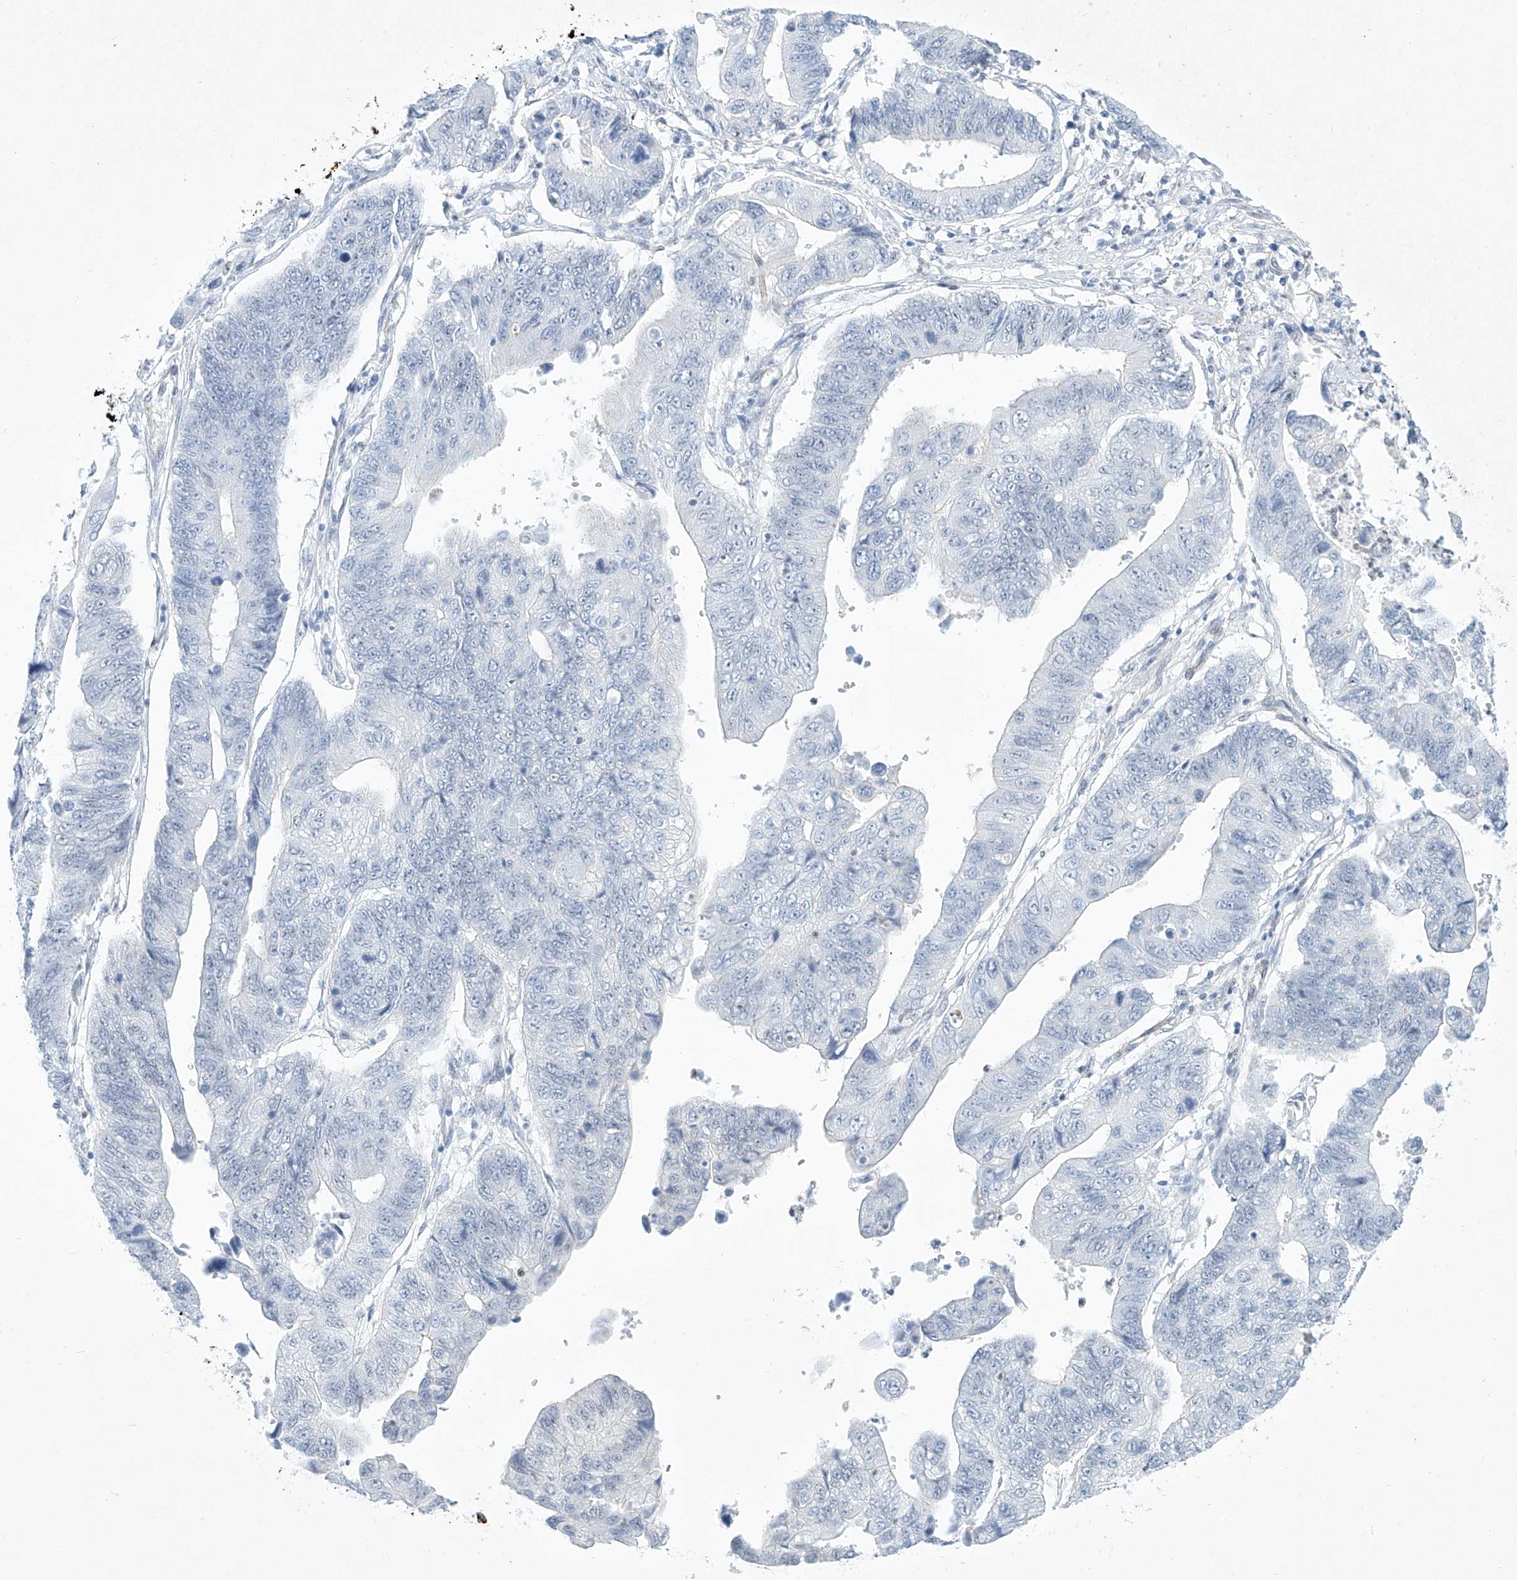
{"staining": {"intensity": "negative", "quantity": "none", "location": "none"}, "tissue": "stomach cancer", "cell_type": "Tumor cells", "image_type": "cancer", "snomed": [{"axis": "morphology", "description": "Adenocarcinoma, NOS"}, {"axis": "topography", "description": "Stomach"}], "caption": "The histopathology image reveals no staining of tumor cells in stomach cancer (adenocarcinoma).", "gene": "REEP2", "patient": {"sex": "male", "age": 59}}